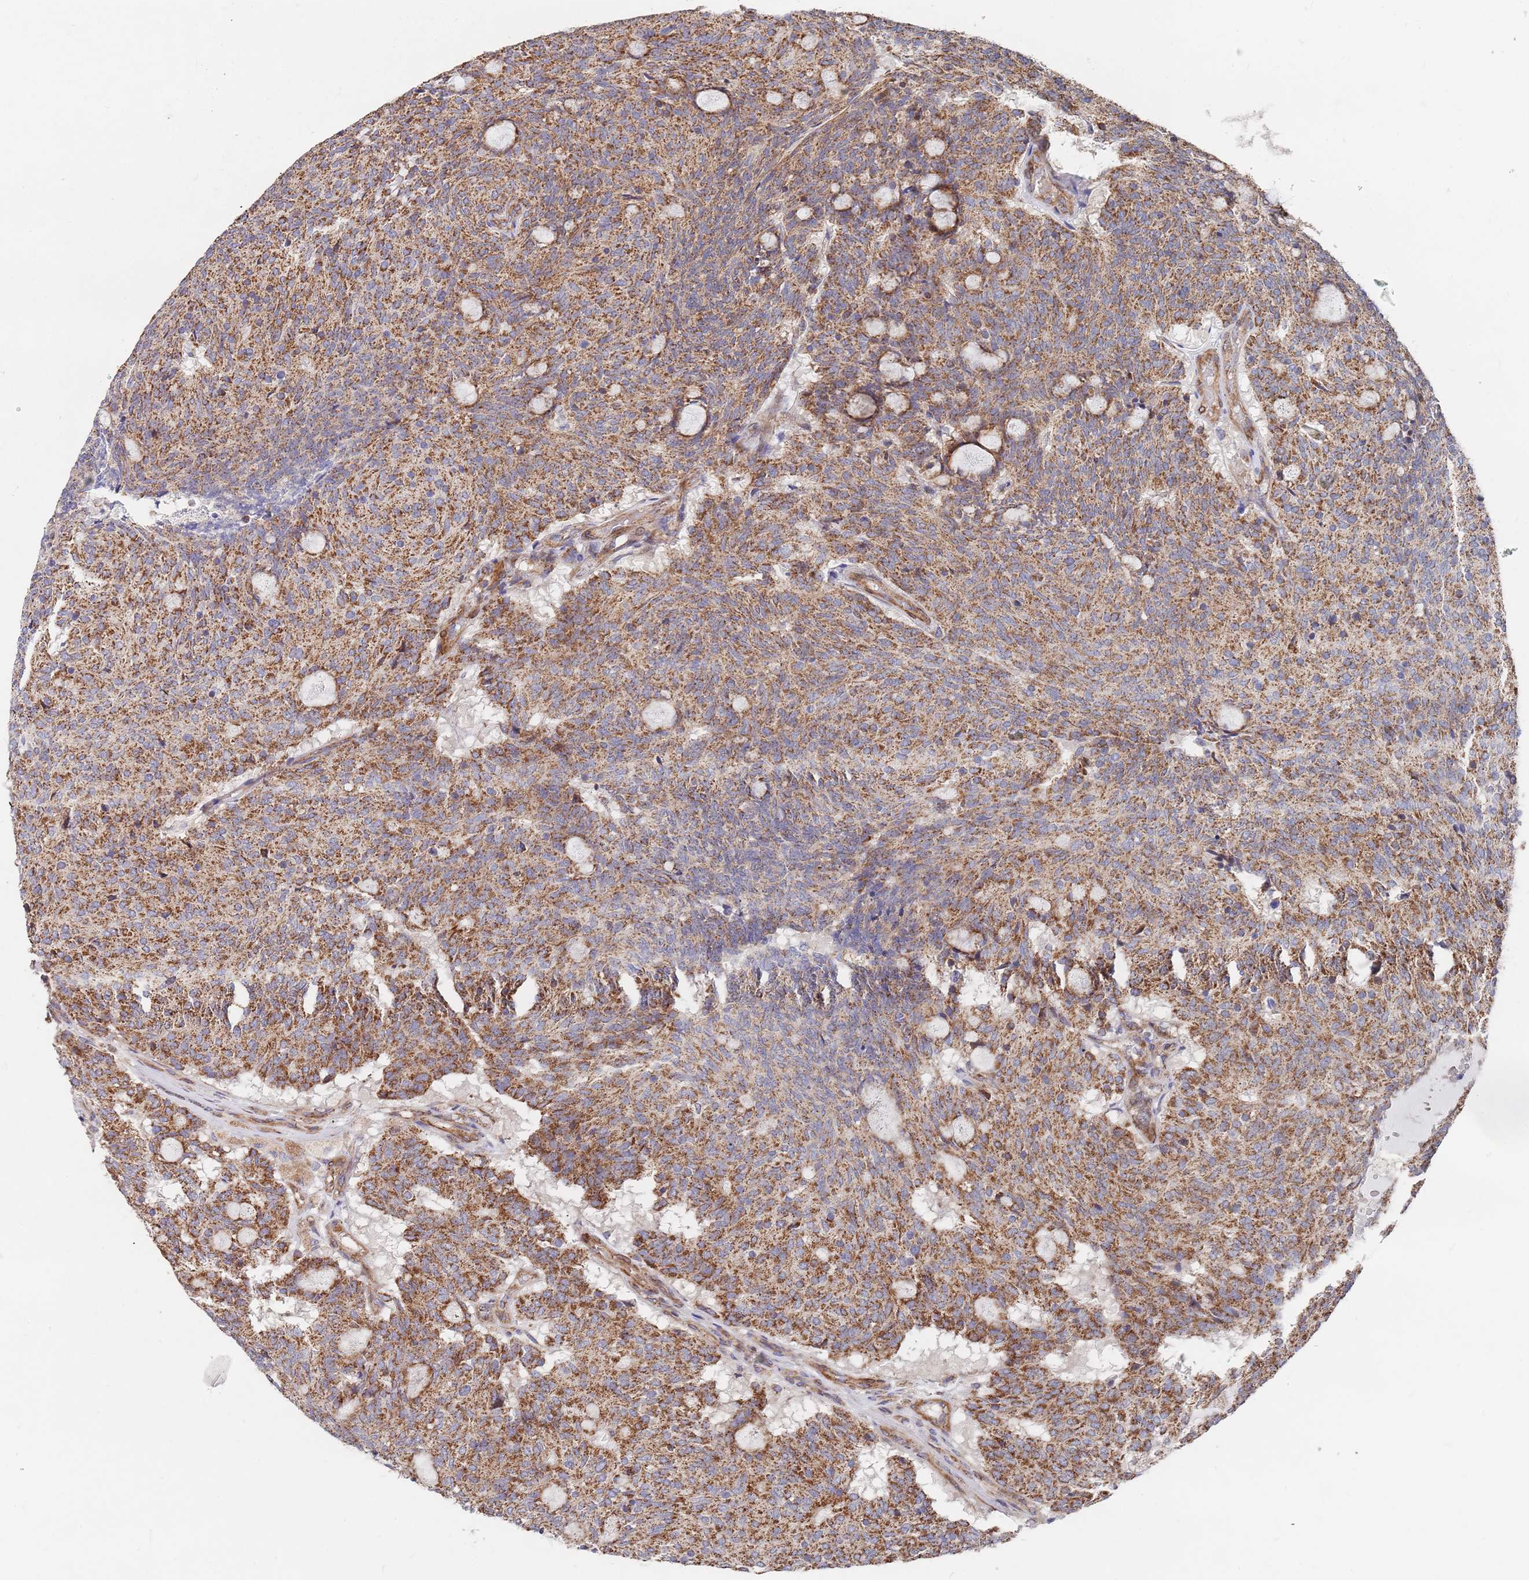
{"staining": {"intensity": "moderate", "quantity": ">75%", "location": "cytoplasmic/membranous"}, "tissue": "carcinoid", "cell_type": "Tumor cells", "image_type": "cancer", "snomed": [{"axis": "morphology", "description": "Carcinoid, malignant, NOS"}, {"axis": "topography", "description": "Pancreas"}], "caption": "Immunohistochemistry staining of carcinoid, which displays medium levels of moderate cytoplasmic/membranous staining in approximately >75% of tumor cells indicating moderate cytoplasmic/membranous protein staining. The staining was performed using DAB (3,3'-diaminobenzidine) (brown) for protein detection and nuclei were counterstained in hematoxylin (blue).", "gene": "WDFY3", "patient": {"sex": "female", "age": 54}}